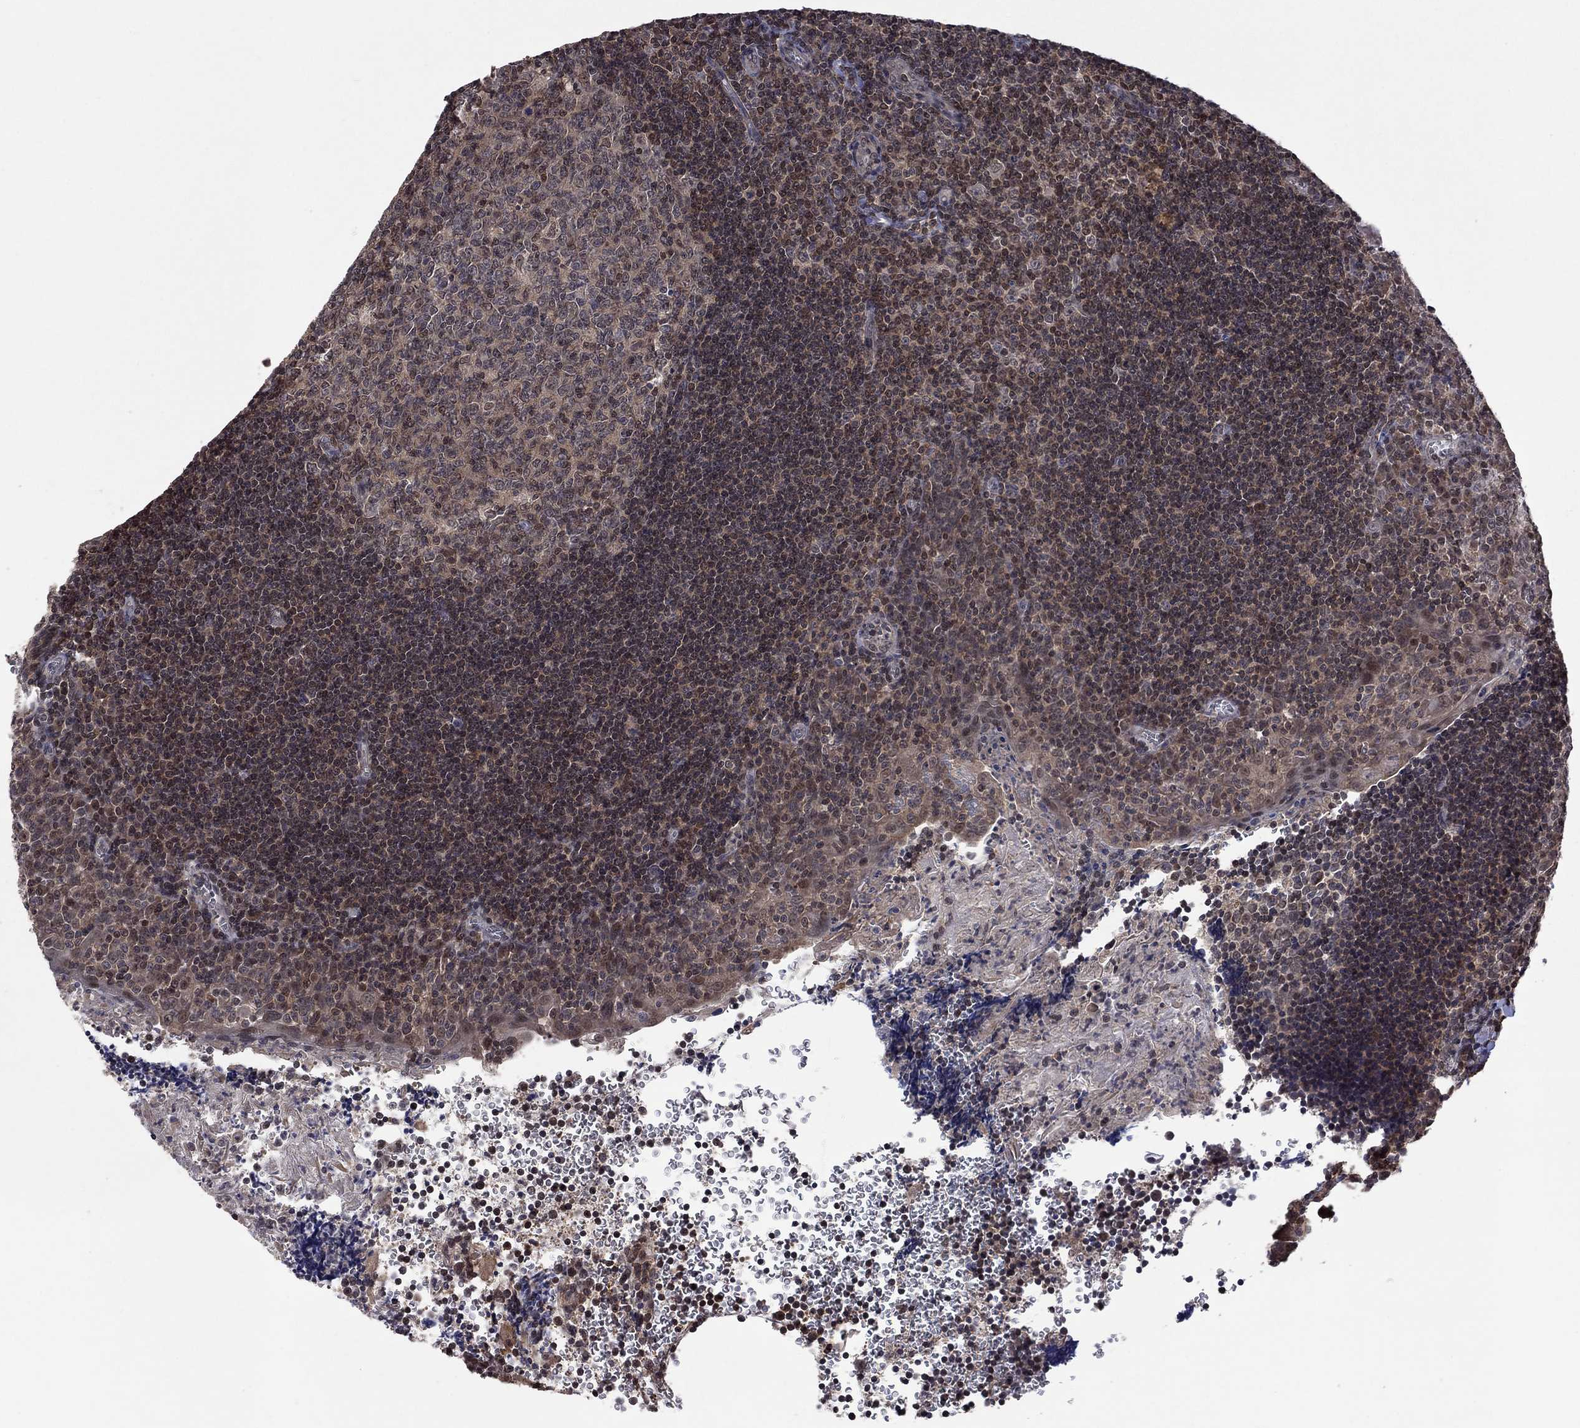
{"staining": {"intensity": "moderate", "quantity": "<25%", "location": "nuclear"}, "tissue": "tonsil", "cell_type": "Germinal center cells", "image_type": "normal", "snomed": [{"axis": "morphology", "description": "Normal tissue, NOS"}, {"axis": "morphology", "description": "Inflammation, NOS"}, {"axis": "topography", "description": "Tonsil"}], "caption": "Unremarkable tonsil displays moderate nuclear positivity in about <25% of germinal center cells.", "gene": "IAH1", "patient": {"sex": "female", "age": 31}}